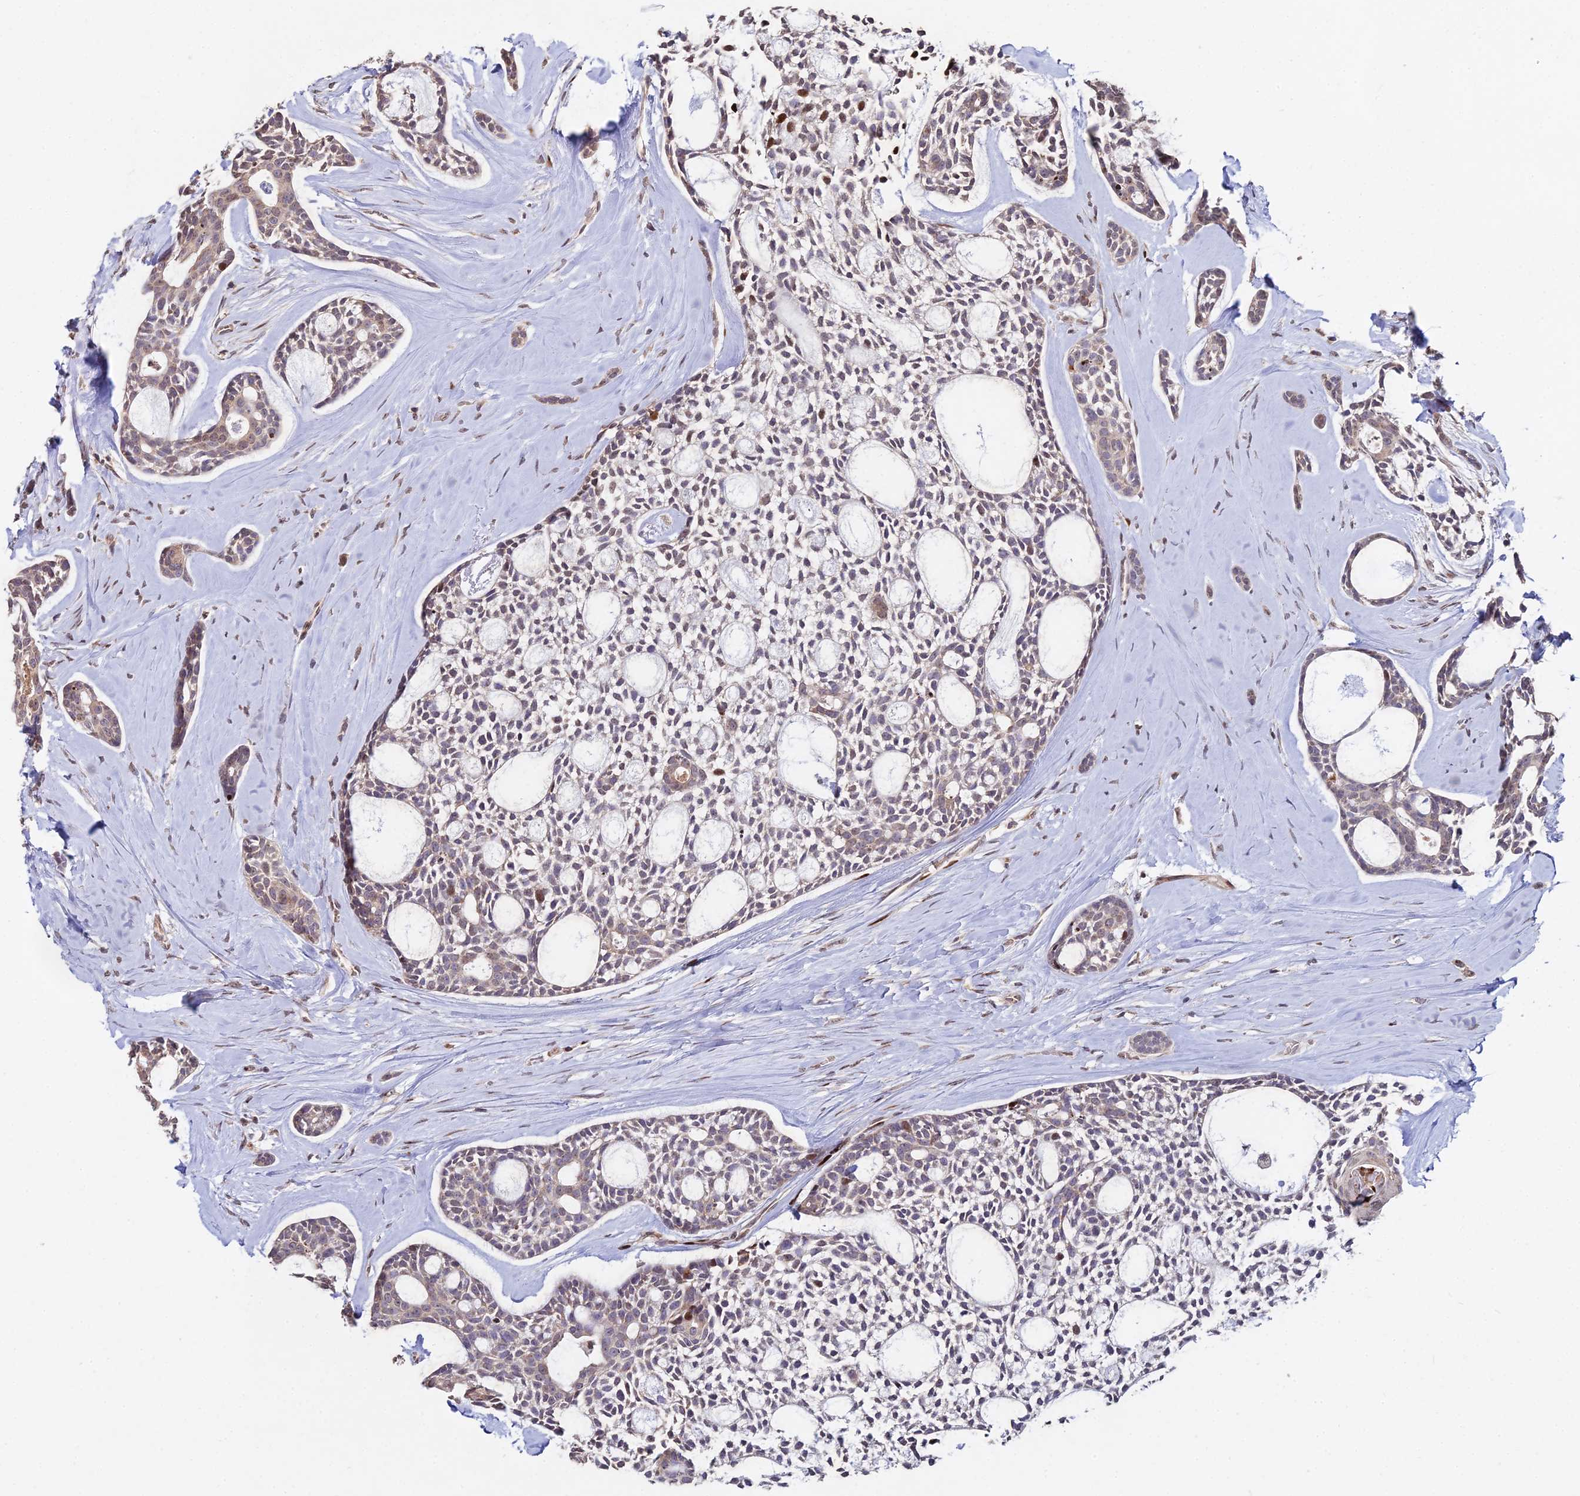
{"staining": {"intensity": "weak", "quantity": "25%-75%", "location": "cytoplasmic/membranous,nuclear"}, "tissue": "head and neck cancer", "cell_type": "Tumor cells", "image_type": "cancer", "snomed": [{"axis": "morphology", "description": "Adenocarcinoma, NOS"}, {"axis": "topography", "description": "Subcutis"}, {"axis": "topography", "description": "Head-Neck"}], "caption": "Immunohistochemistry (IHC) of head and neck cancer reveals low levels of weak cytoplasmic/membranous and nuclear expression in approximately 25%-75% of tumor cells. (Stains: DAB in brown, nuclei in blue, Microscopy: brightfield microscopy at high magnification).", "gene": "RBMS2", "patient": {"sex": "female", "age": 73}}